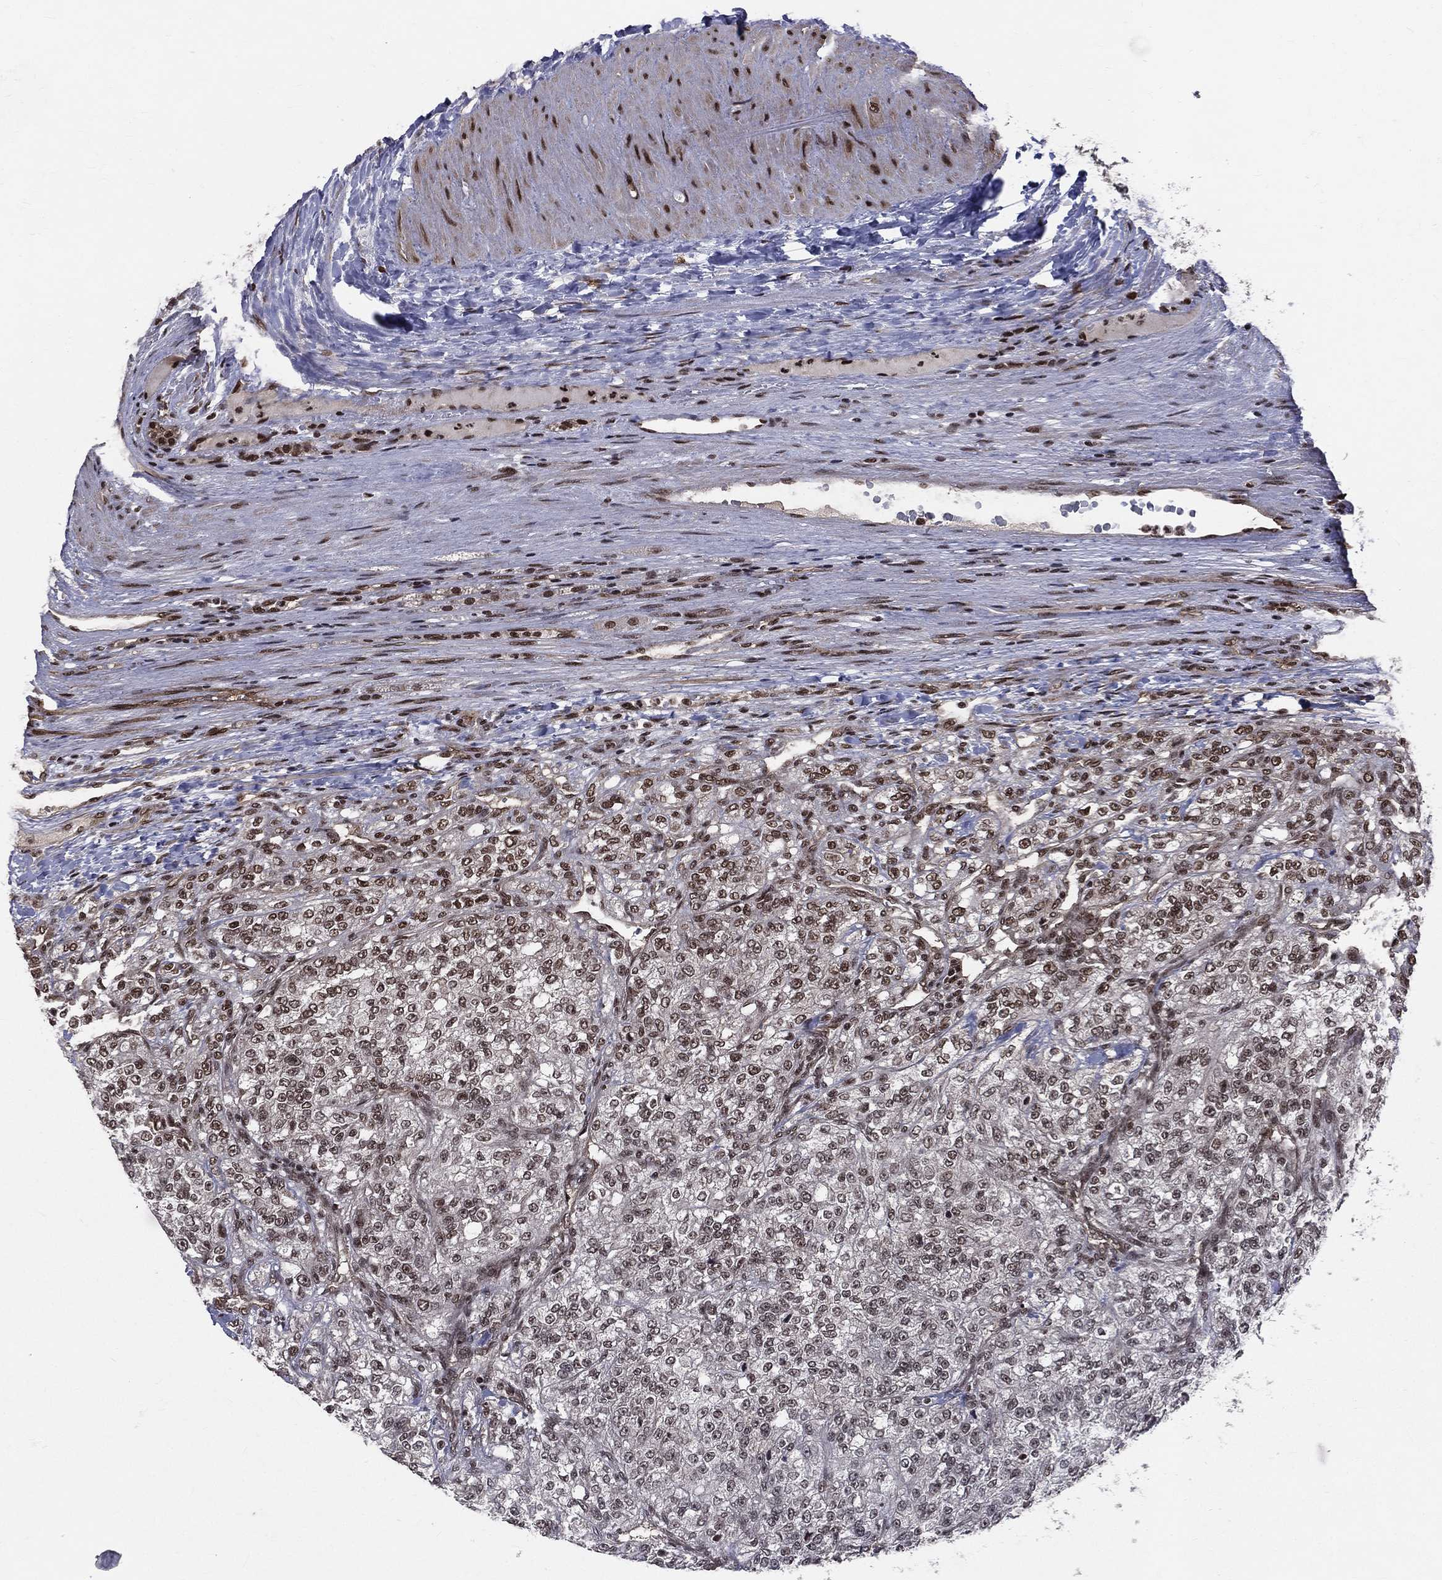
{"staining": {"intensity": "strong", "quantity": "<25%", "location": "nuclear"}, "tissue": "renal cancer", "cell_type": "Tumor cells", "image_type": "cancer", "snomed": [{"axis": "morphology", "description": "Adenocarcinoma, NOS"}, {"axis": "topography", "description": "Kidney"}], "caption": "Renal cancer was stained to show a protein in brown. There is medium levels of strong nuclear expression in approximately <25% of tumor cells.", "gene": "SMC3", "patient": {"sex": "female", "age": 63}}